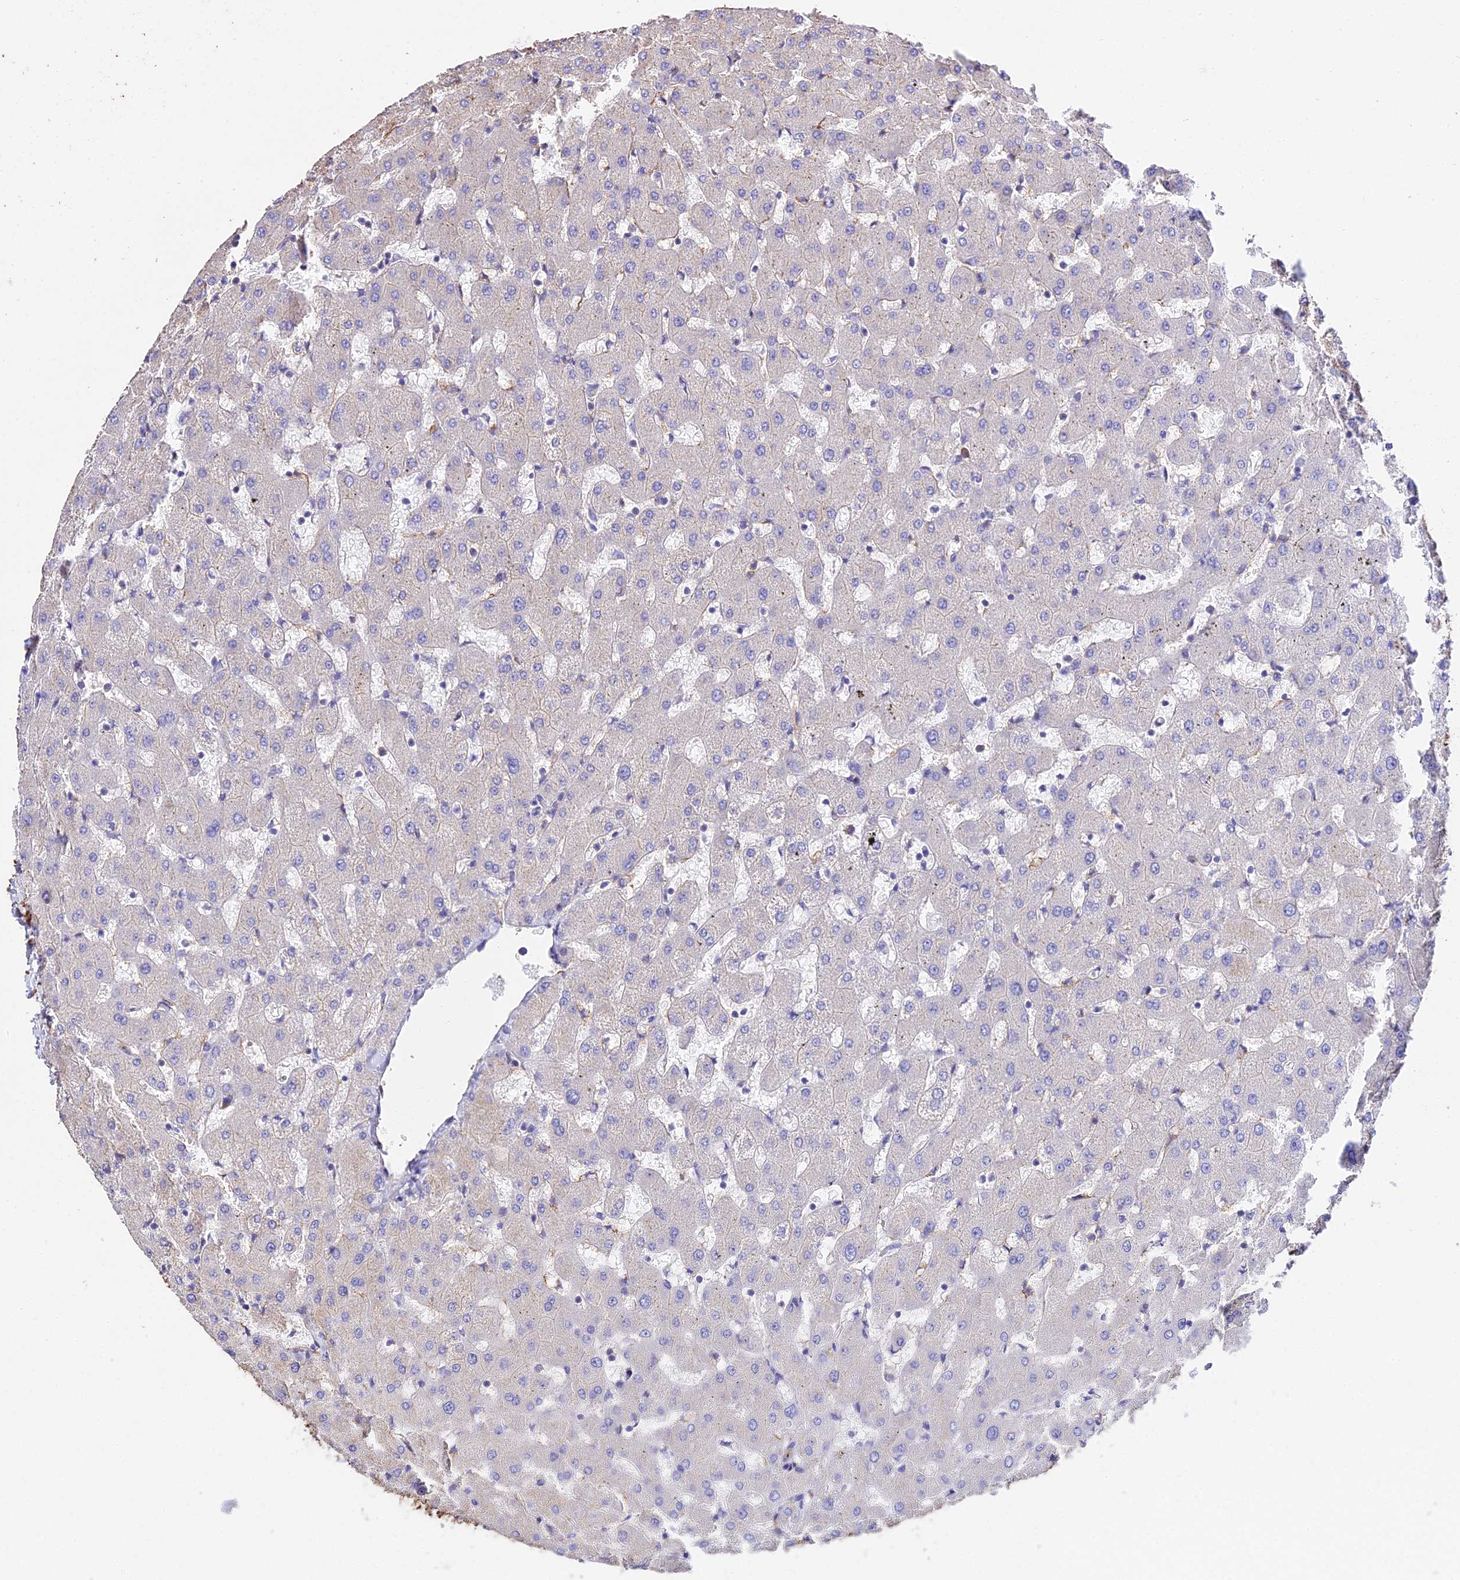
{"staining": {"intensity": "moderate", "quantity": "25%-75%", "location": "cytoplasmic/membranous"}, "tissue": "liver", "cell_type": "Cholangiocytes", "image_type": "normal", "snomed": [{"axis": "morphology", "description": "Normal tissue, NOS"}, {"axis": "topography", "description": "Liver"}], "caption": "The immunohistochemical stain shows moderate cytoplasmic/membranous expression in cholangiocytes of normal liver.", "gene": "TUBA1A", "patient": {"sex": "female", "age": 63}}